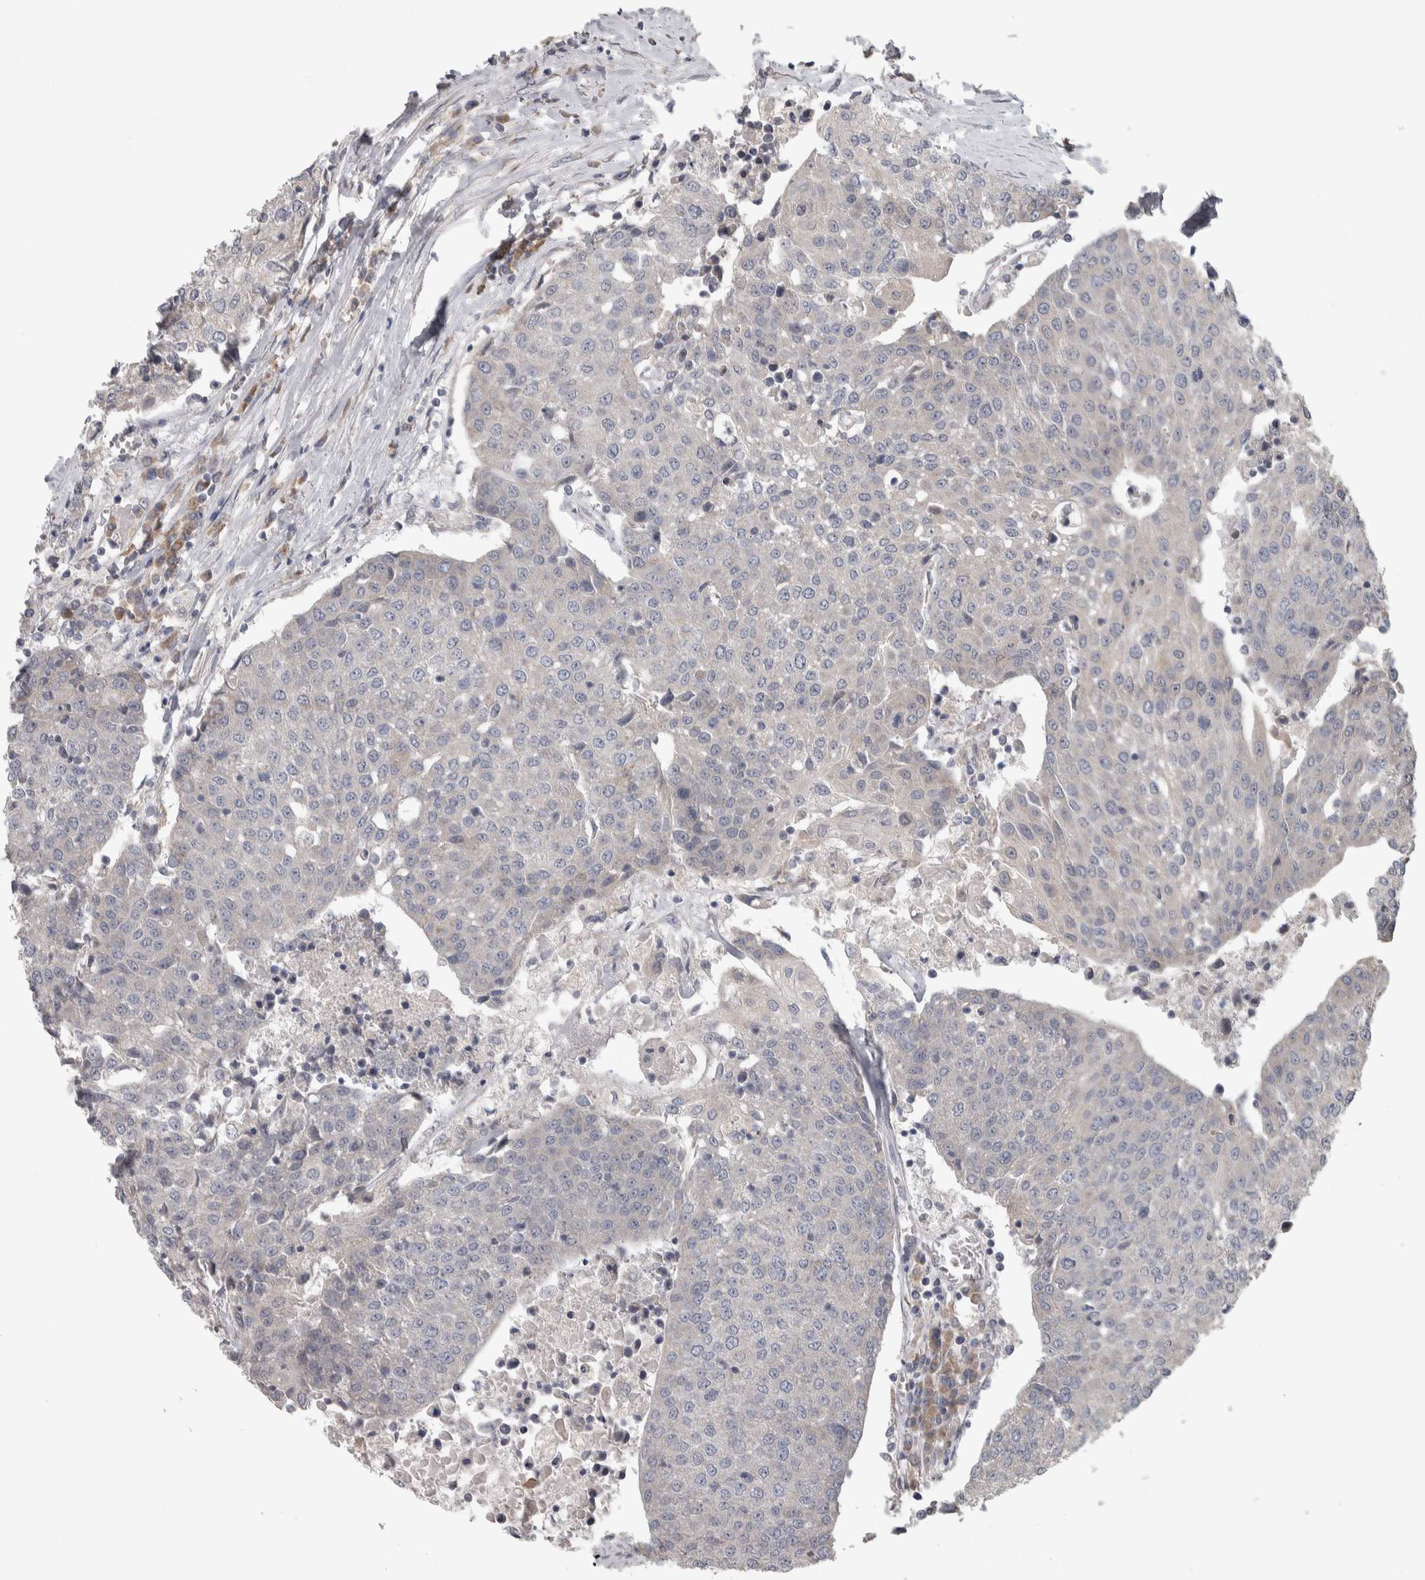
{"staining": {"intensity": "negative", "quantity": "none", "location": "none"}, "tissue": "urothelial cancer", "cell_type": "Tumor cells", "image_type": "cancer", "snomed": [{"axis": "morphology", "description": "Urothelial carcinoma, High grade"}, {"axis": "topography", "description": "Urinary bladder"}], "caption": "This is an immunohistochemistry histopathology image of human urothelial cancer. There is no expression in tumor cells.", "gene": "SRP68", "patient": {"sex": "female", "age": 85}}